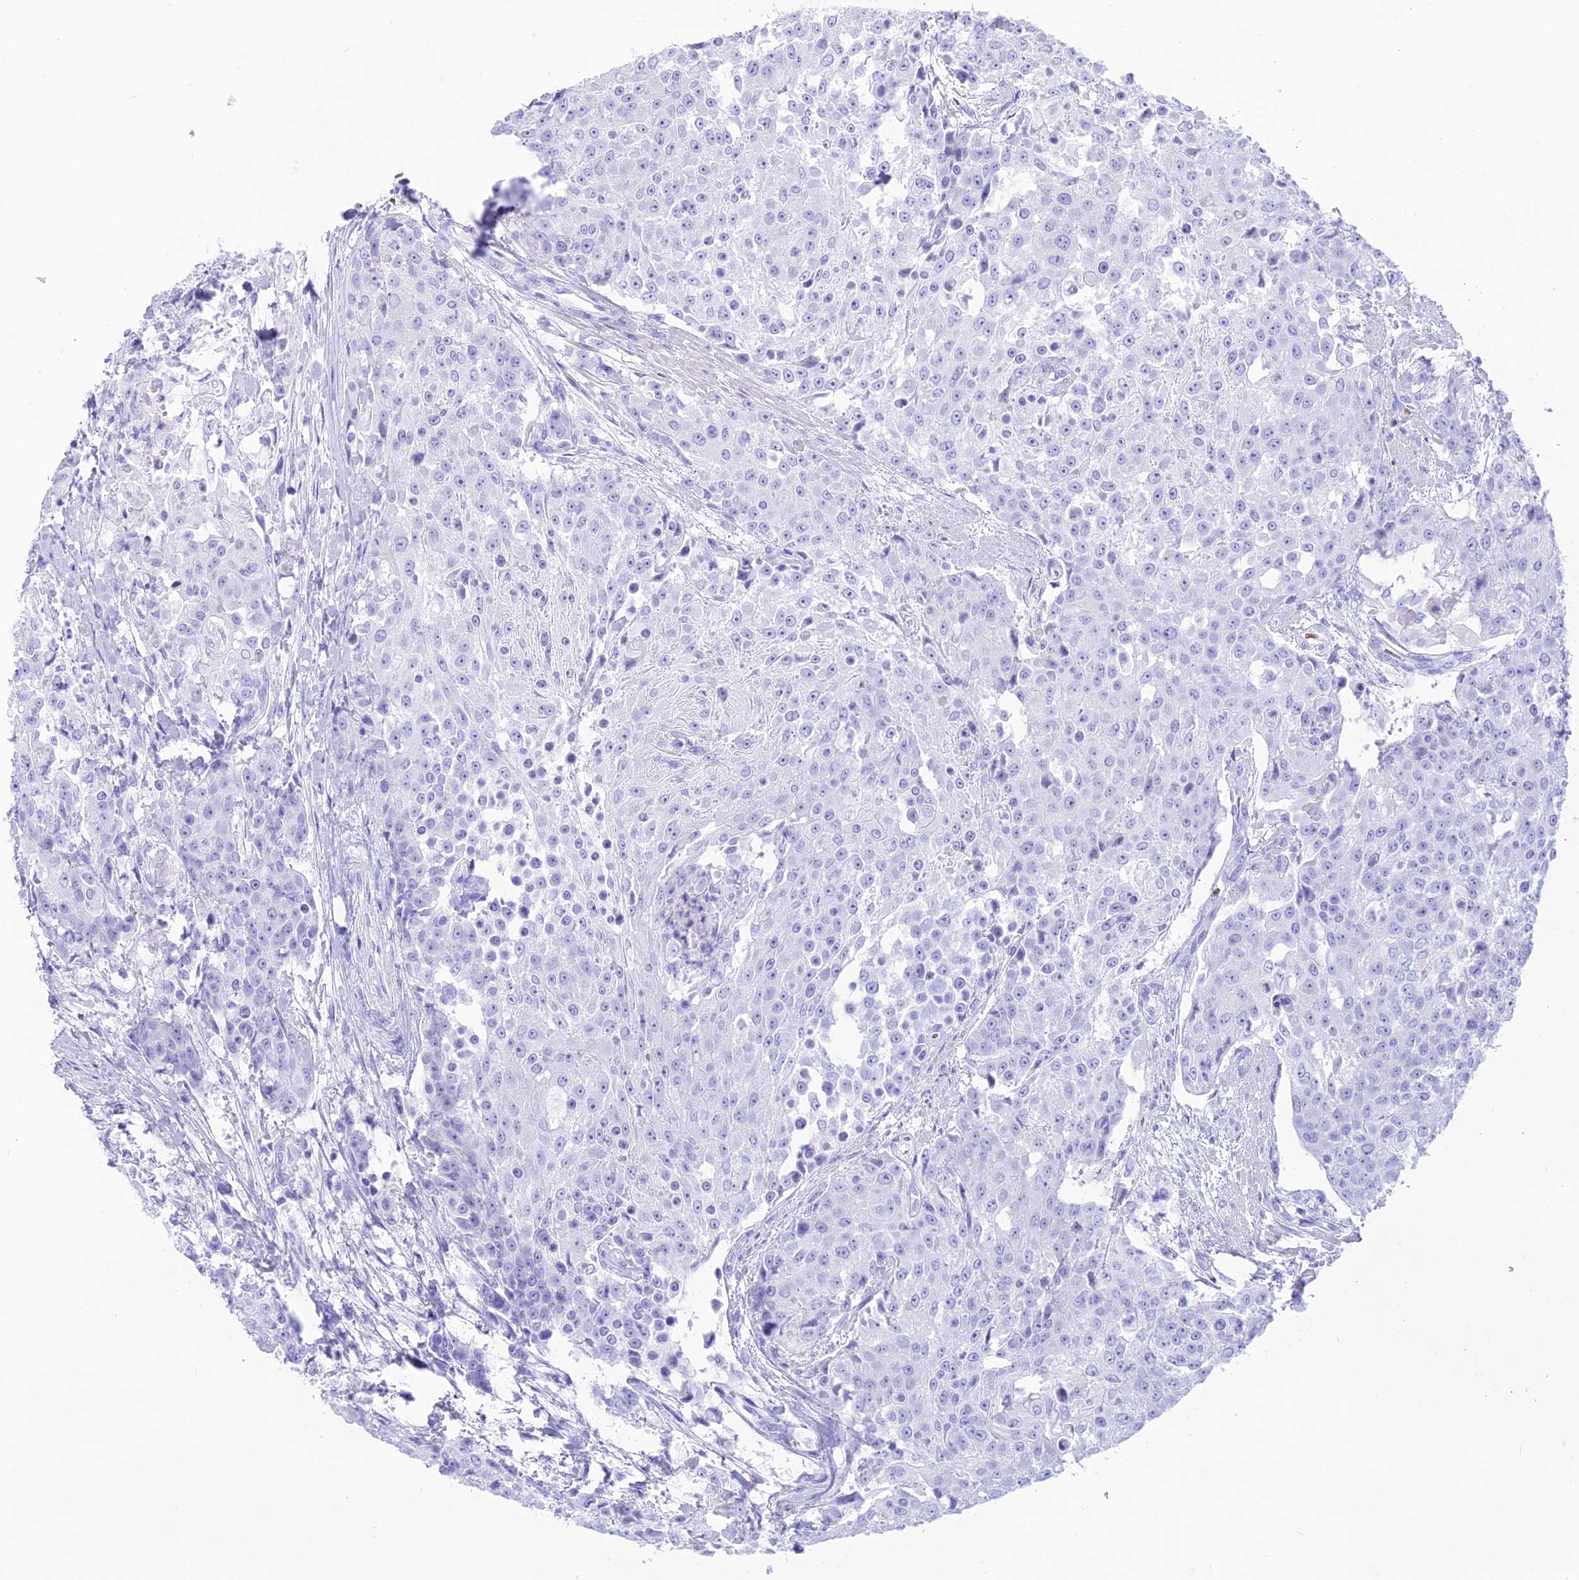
{"staining": {"intensity": "negative", "quantity": "none", "location": "none"}, "tissue": "urothelial cancer", "cell_type": "Tumor cells", "image_type": "cancer", "snomed": [{"axis": "morphology", "description": "Urothelial carcinoma, High grade"}, {"axis": "topography", "description": "Urinary bladder"}], "caption": "High magnification brightfield microscopy of urothelial carcinoma (high-grade) stained with DAB (brown) and counterstained with hematoxylin (blue): tumor cells show no significant staining.", "gene": "GLYATL1", "patient": {"sex": "female", "age": 63}}